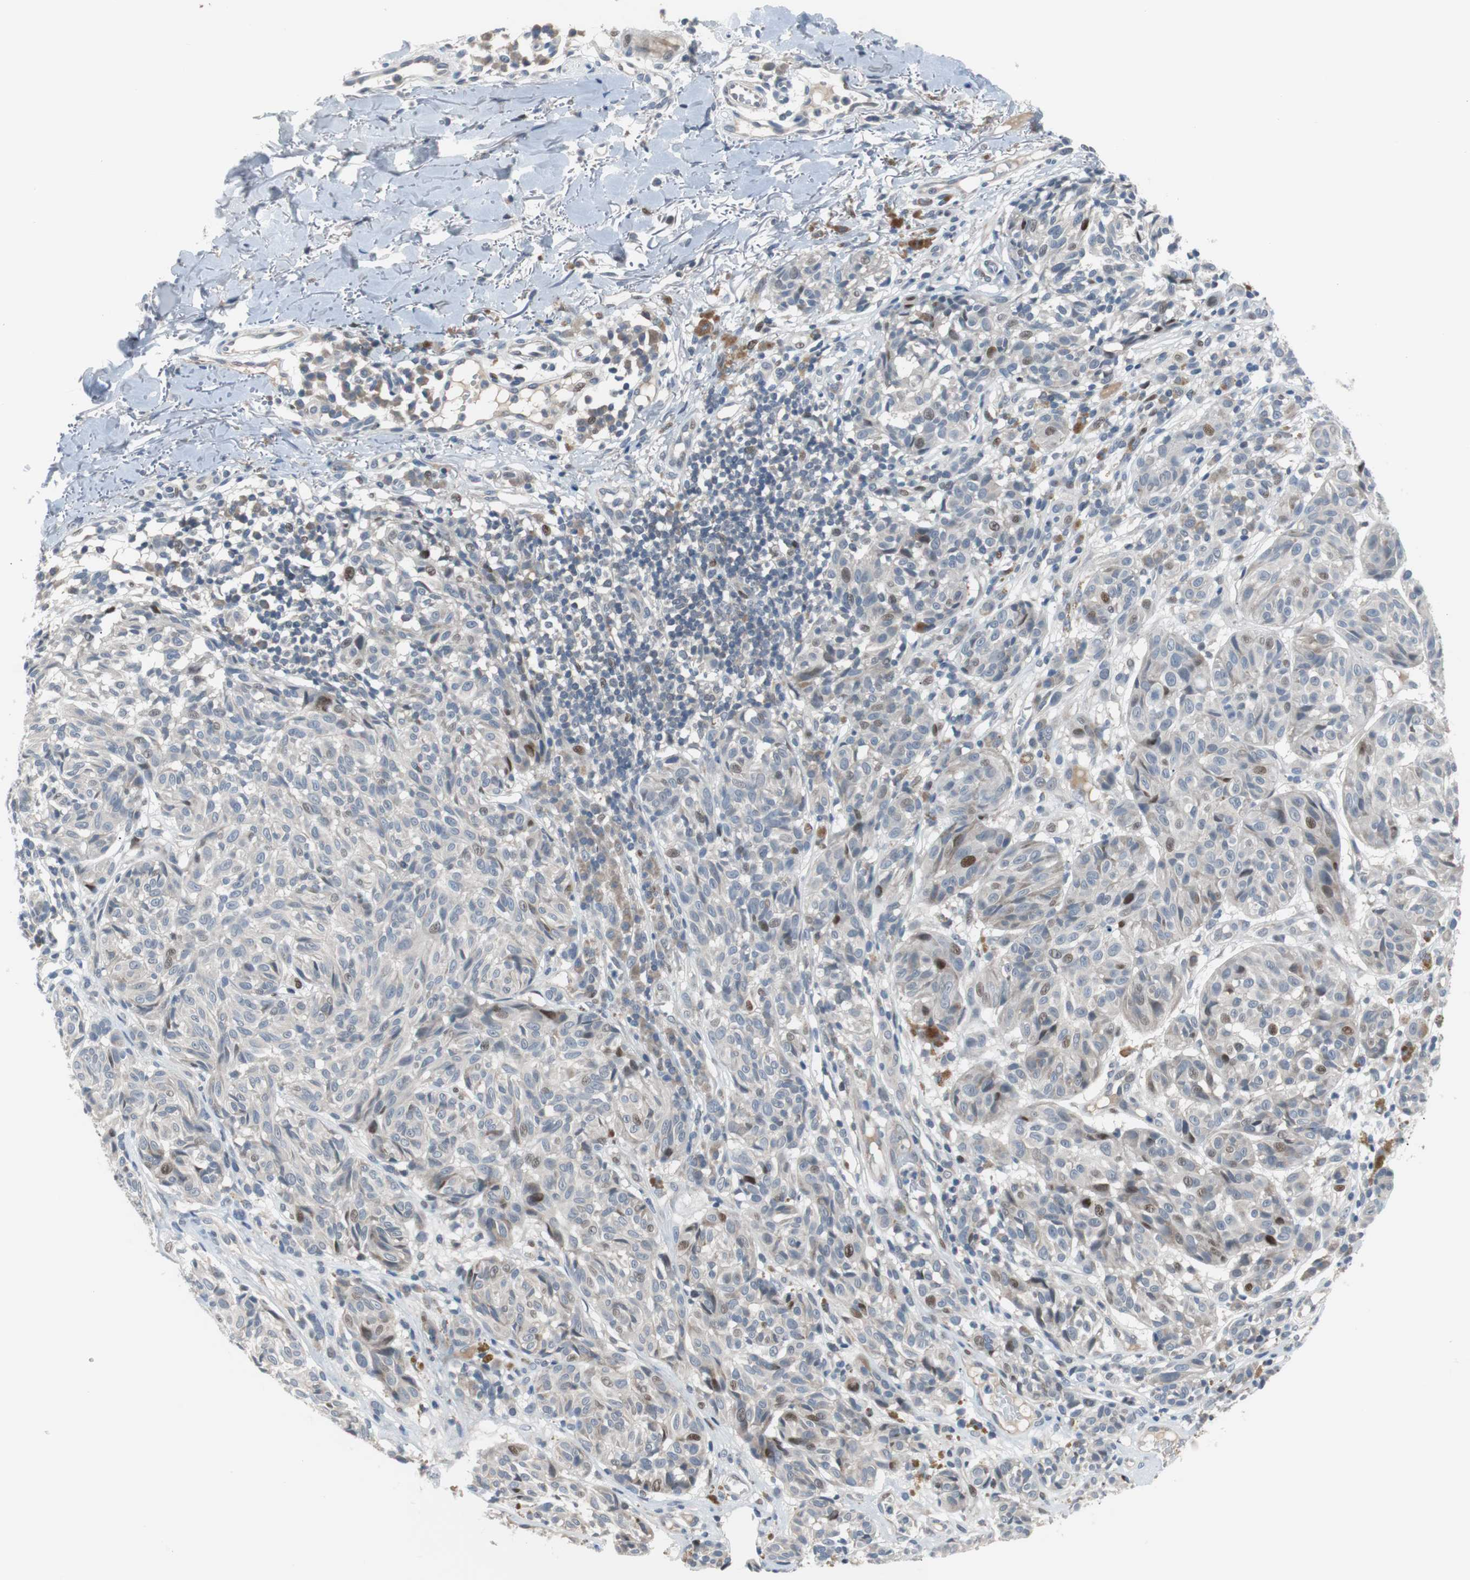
{"staining": {"intensity": "weak", "quantity": "<25%", "location": "nuclear"}, "tissue": "melanoma", "cell_type": "Tumor cells", "image_type": "cancer", "snomed": [{"axis": "morphology", "description": "Malignant melanoma, NOS"}, {"axis": "topography", "description": "Skin"}], "caption": "DAB immunohistochemical staining of malignant melanoma shows no significant staining in tumor cells. (DAB IHC, high magnification).", "gene": "MAP2K4", "patient": {"sex": "female", "age": 46}}